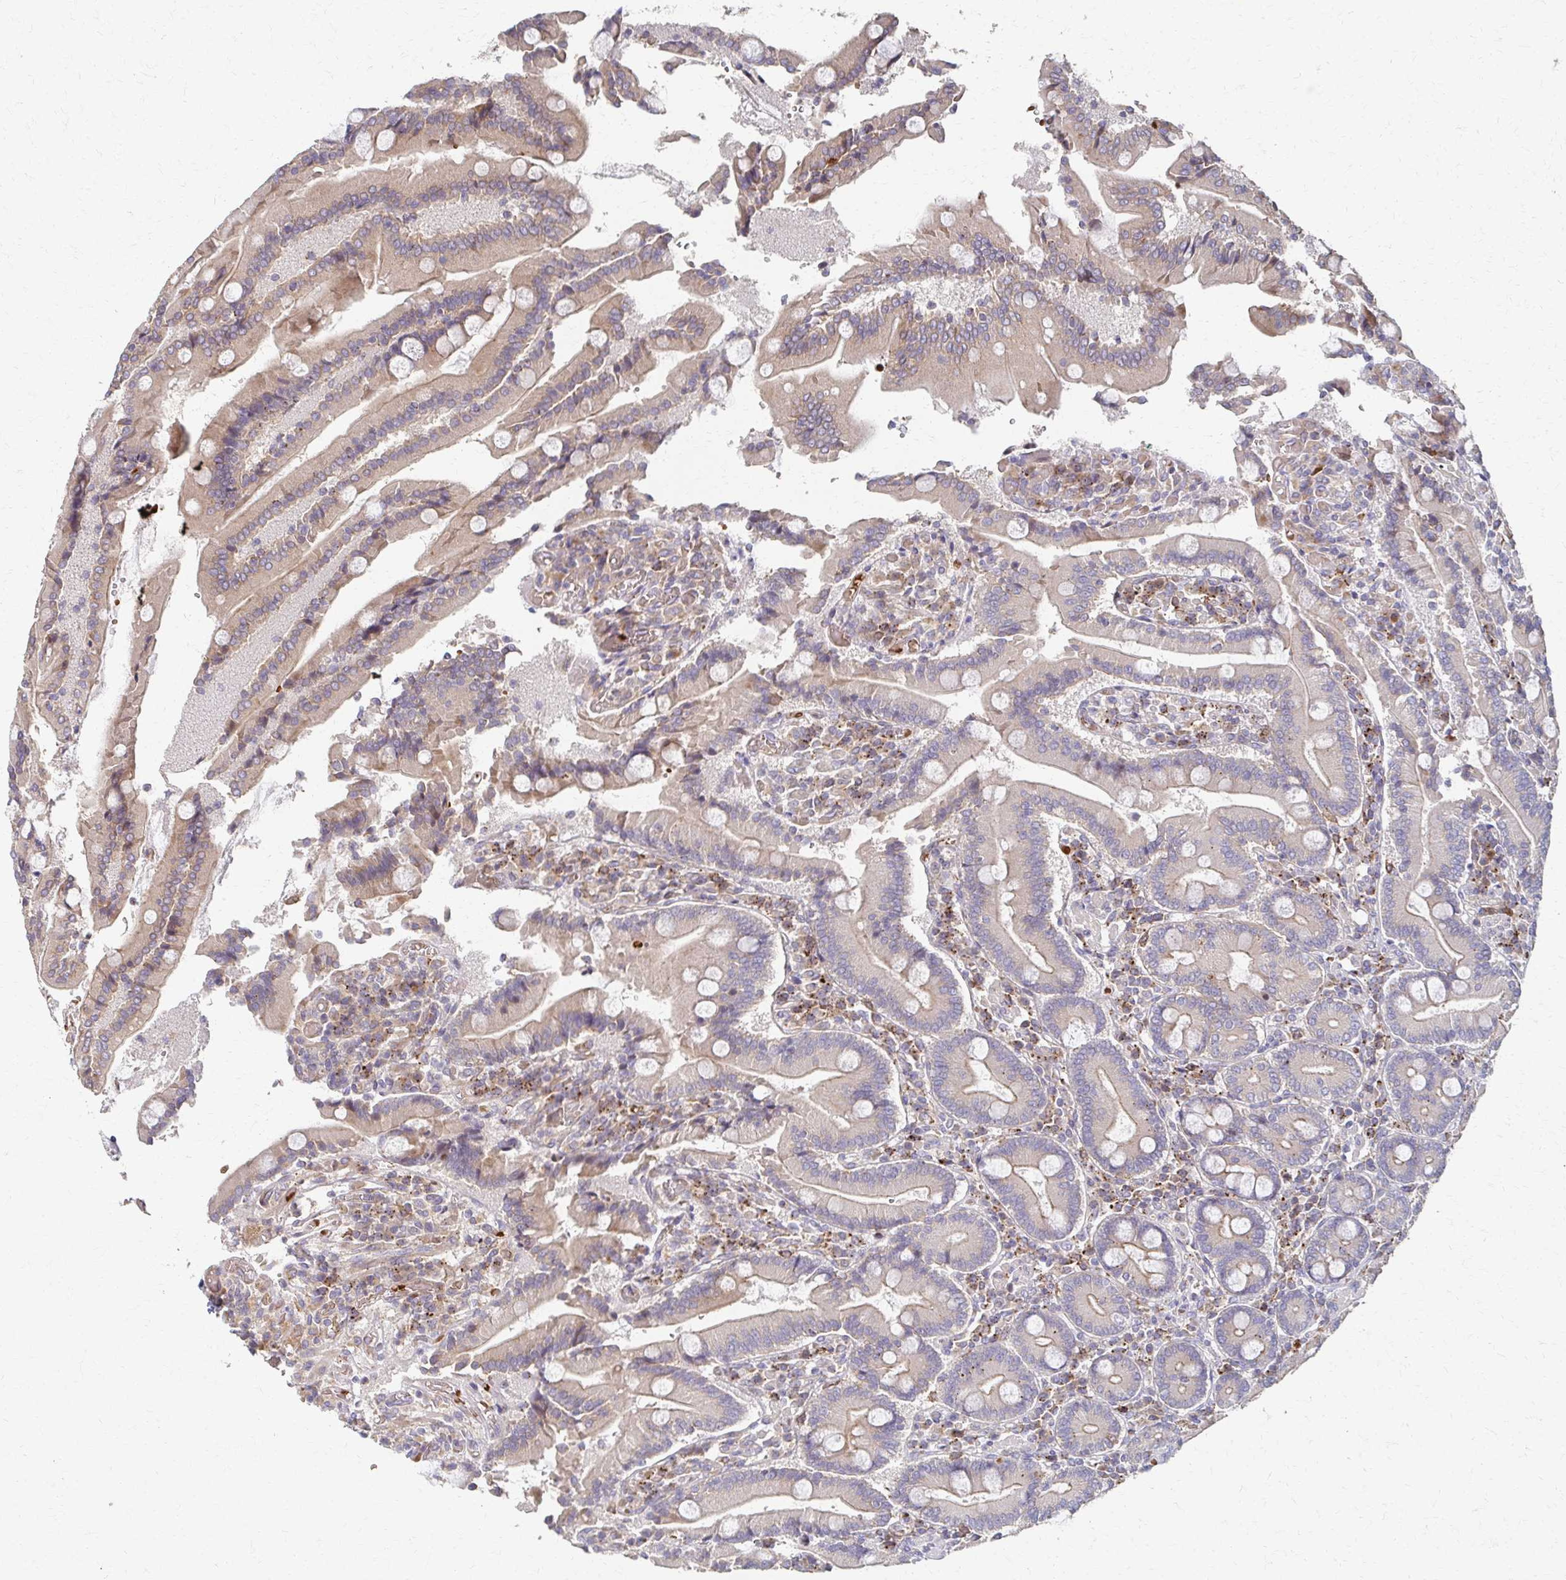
{"staining": {"intensity": "moderate", "quantity": "25%-75%", "location": "cytoplasmic/membranous"}, "tissue": "duodenum", "cell_type": "Glandular cells", "image_type": "normal", "snomed": [{"axis": "morphology", "description": "Normal tissue, NOS"}, {"axis": "topography", "description": "Duodenum"}], "caption": "Immunohistochemistry staining of unremarkable duodenum, which reveals medium levels of moderate cytoplasmic/membranous positivity in about 25%-75% of glandular cells indicating moderate cytoplasmic/membranous protein positivity. The staining was performed using DAB (3,3'-diaminobenzidine) (brown) for protein detection and nuclei were counterstained in hematoxylin (blue).", "gene": "SKA2", "patient": {"sex": "female", "age": 62}}